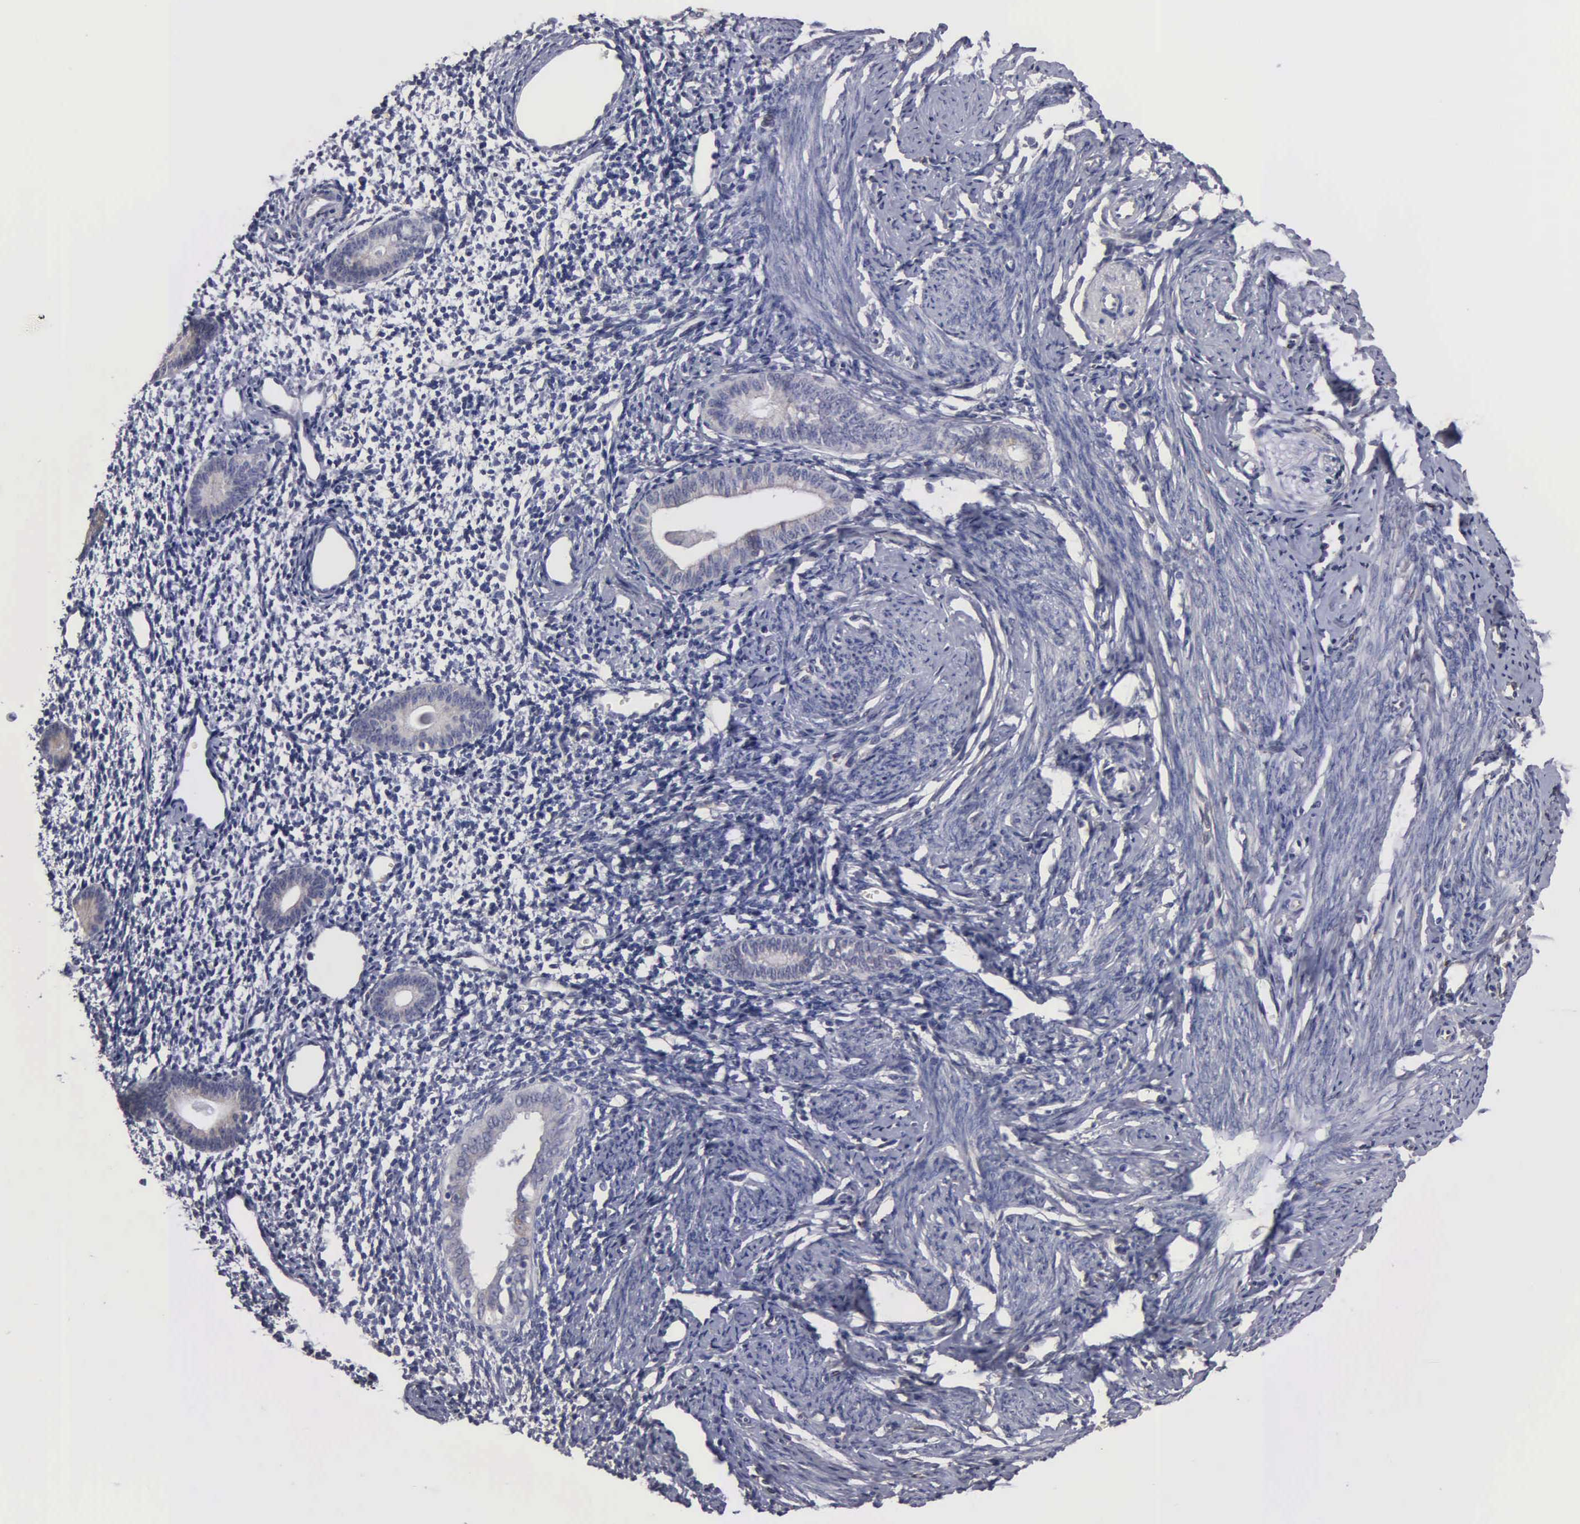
{"staining": {"intensity": "negative", "quantity": "none", "location": "none"}, "tissue": "endometrium", "cell_type": "Cells in endometrial stroma", "image_type": "normal", "snomed": [{"axis": "morphology", "description": "Normal tissue, NOS"}, {"axis": "morphology", "description": "Neoplasm, benign, NOS"}, {"axis": "topography", "description": "Uterus"}], "caption": "The histopathology image exhibits no staining of cells in endometrial stroma in normal endometrium. Brightfield microscopy of IHC stained with DAB (brown) and hematoxylin (blue), captured at high magnification.", "gene": "LIN52", "patient": {"sex": "female", "age": 55}}